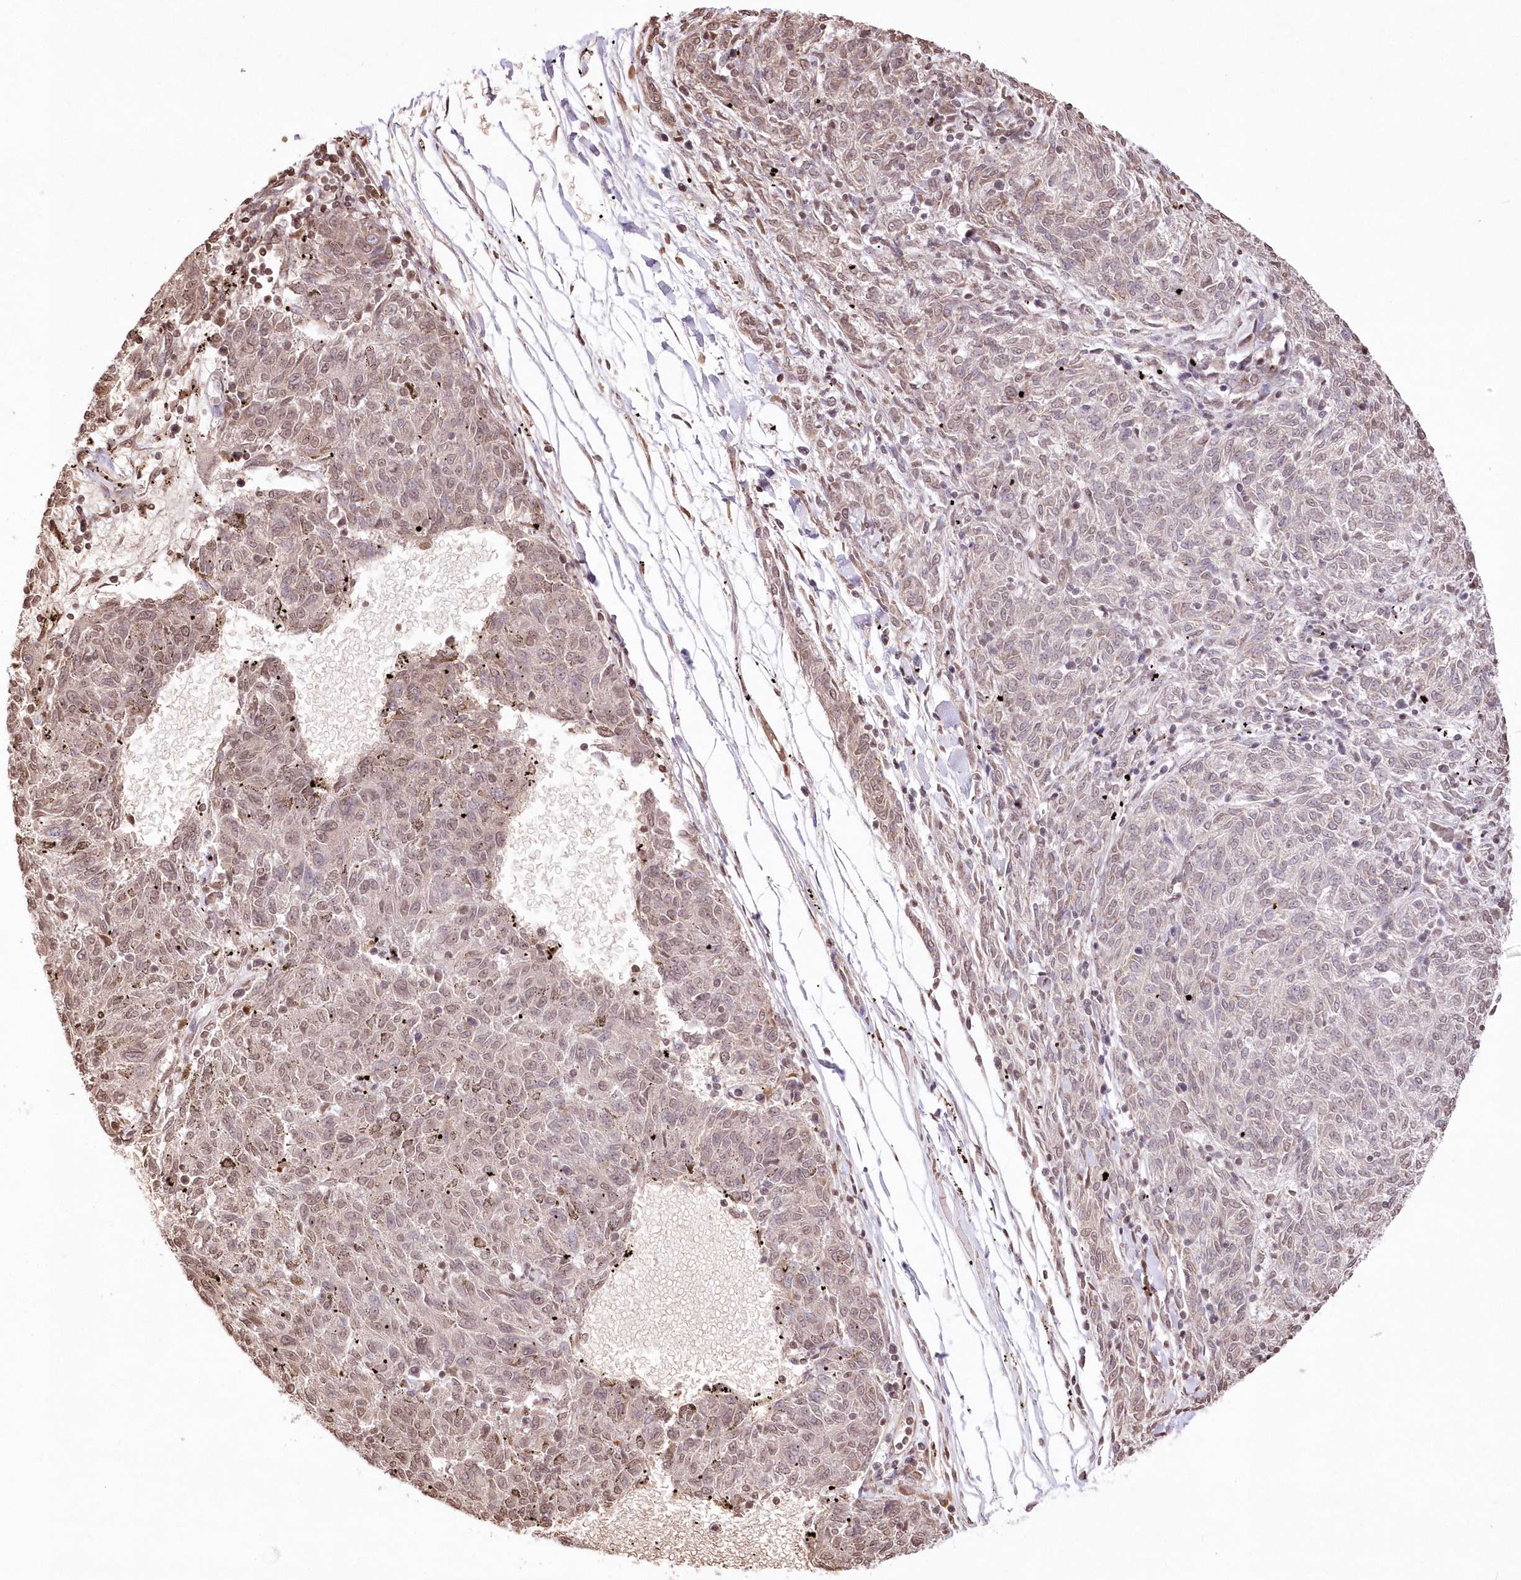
{"staining": {"intensity": "weak", "quantity": "25%-75%", "location": "nuclear"}, "tissue": "melanoma", "cell_type": "Tumor cells", "image_type": "cancer", "snomed": [{"axis": "morphology", "description": "Malignant melanoma, NOS"}, {"axis": "topography", "description": "Skin"}], "caption": "Tumor cells reveal low levels of weak nuclear positivity in about 25%-75% of cells in human melanoma.", "gene": "RBM27", "patient": {"sex": "female", "age": 72}}